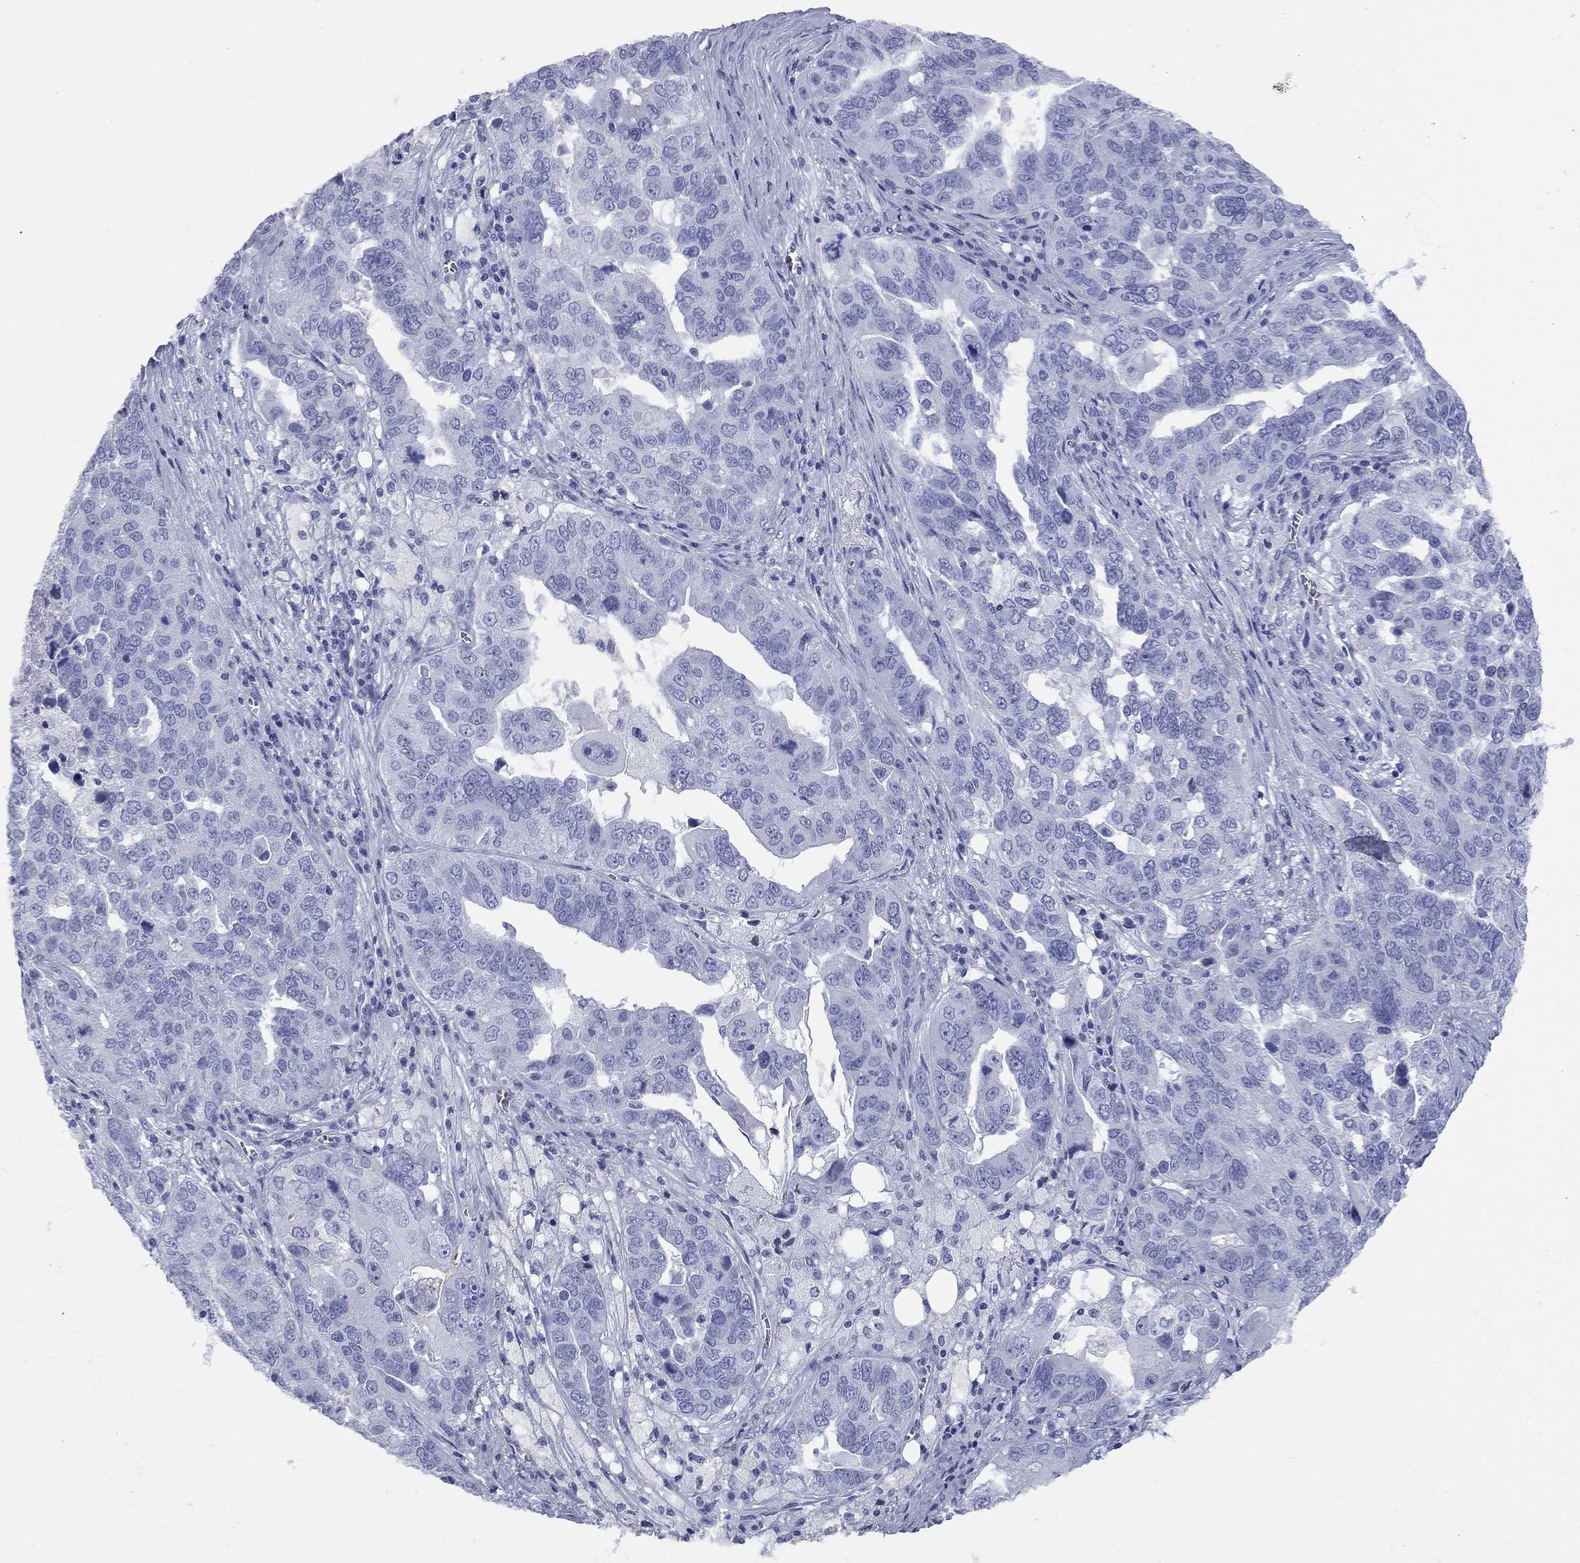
{"staining": {"intensity": "negative", "quantity": "none", "location": "none"}, "tissue": "ovarian cancer", "cell_type": "Tumor cells", "image_type": "cancer", "snomed": [{"axis": "morphology", "description": "Carcinoma, endometroid"}, {"axis": "topography", "description": "Soft tissue"}, {"axis": "topography", "description": "Ovary"}], "caption": "This photomicrograph is of ovarian cancer stained with immunohistochemistry (IHC) to label a protein in brown with the nuclei are counter-stained blue. There is no staining in tumor cells.", "gene": "CCNA1", "patient": {"sex": "female", "age": 52}}